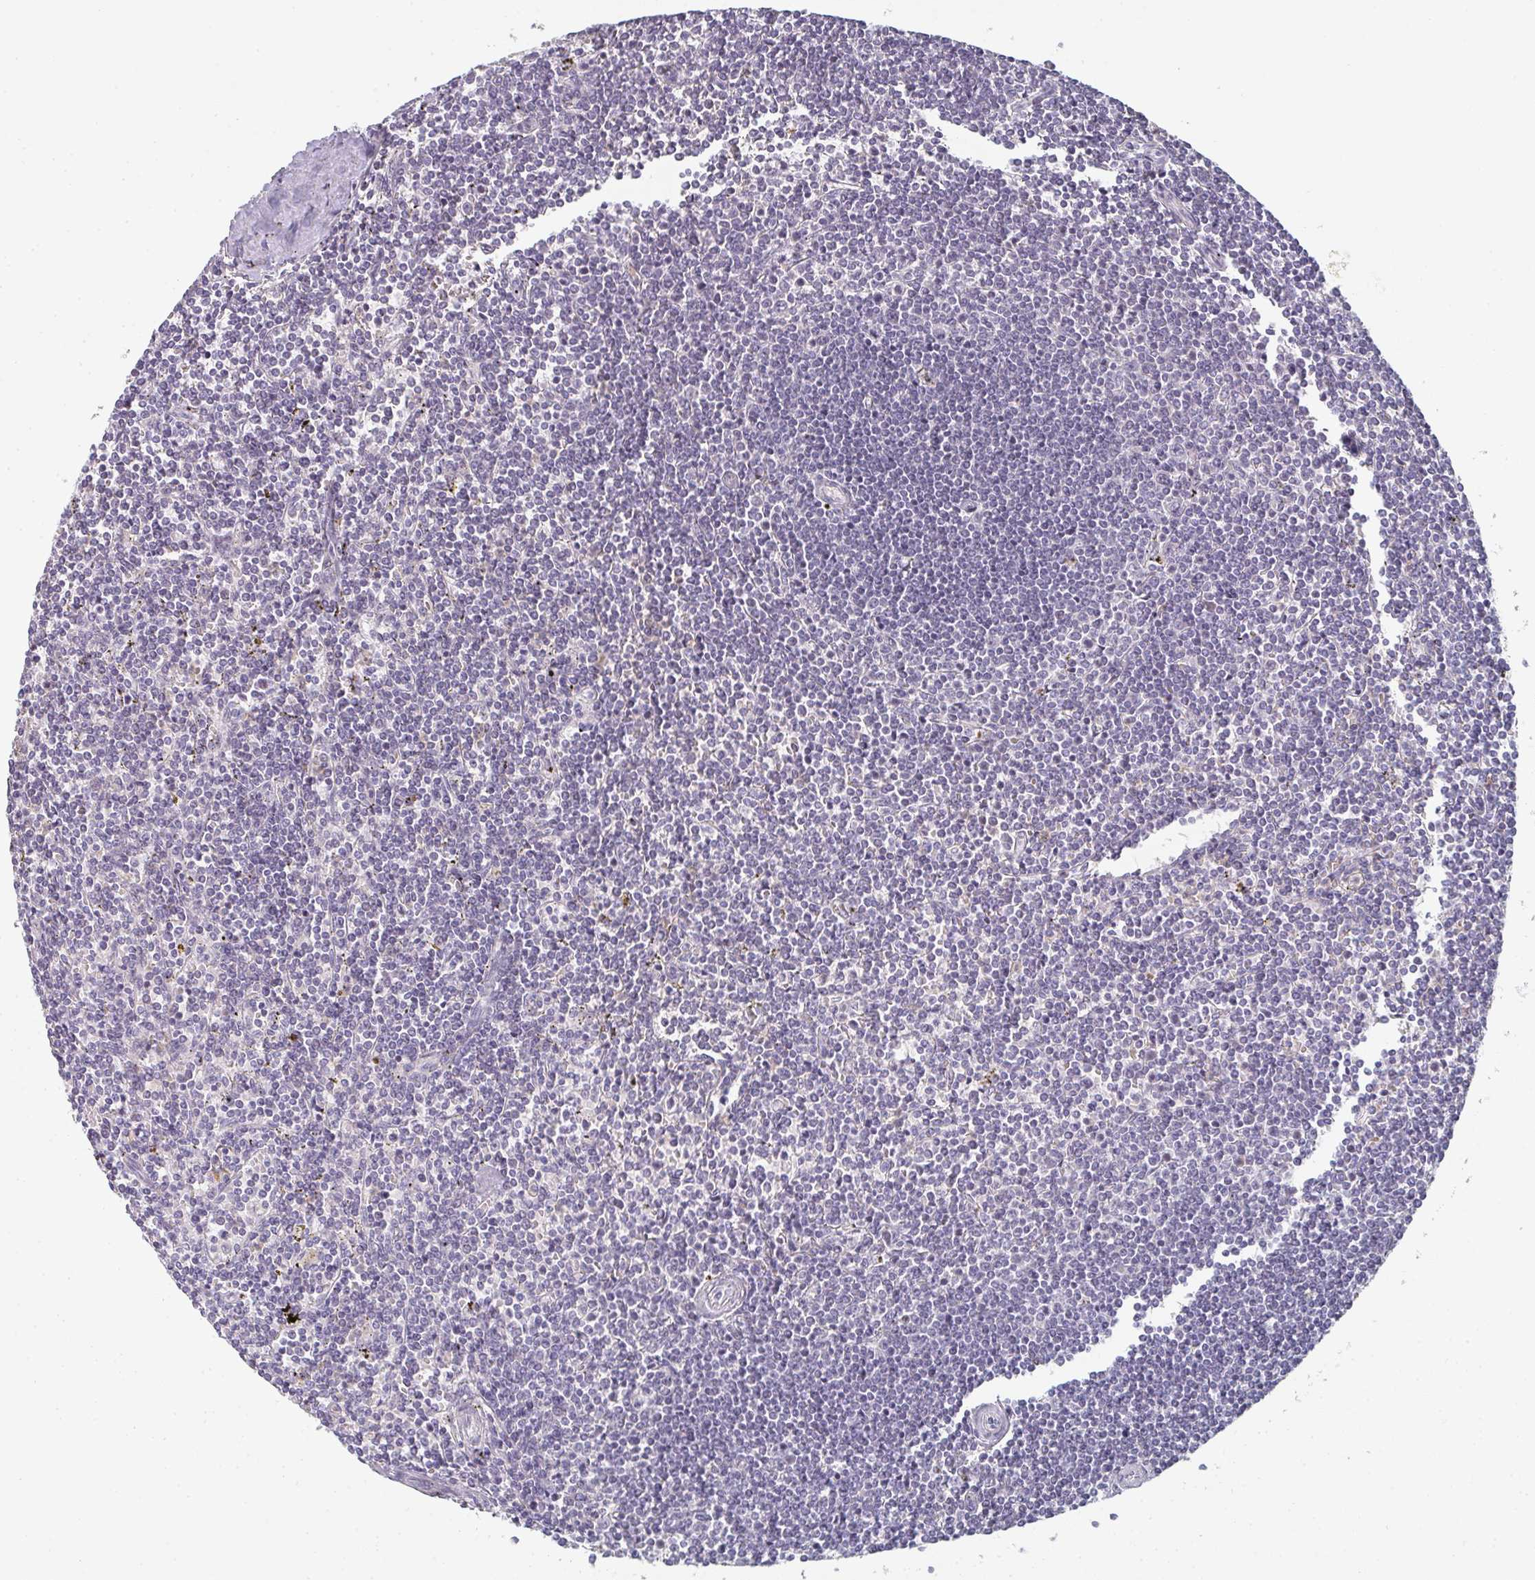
{"staining": {"intensity": "negative", "quantity": "none", "location": "none"}, "tissue": "lymphoma", "cell_type": "Tumor cells", "image_type": "cancer", "snomed": [{"axis": "morphology", "description": "Malignant lymphoma, non-Hodgkin's type, Low grade"}, {"axis": "topography", "description": "Spleen"}], "caption": "Image shows no protein staining in tumor cells of malignant lymphoma, non-Hodgkin's type (low-grade) tissue.", "gene": "A1CF", "patient": {"sex": "male", "age": 78}}